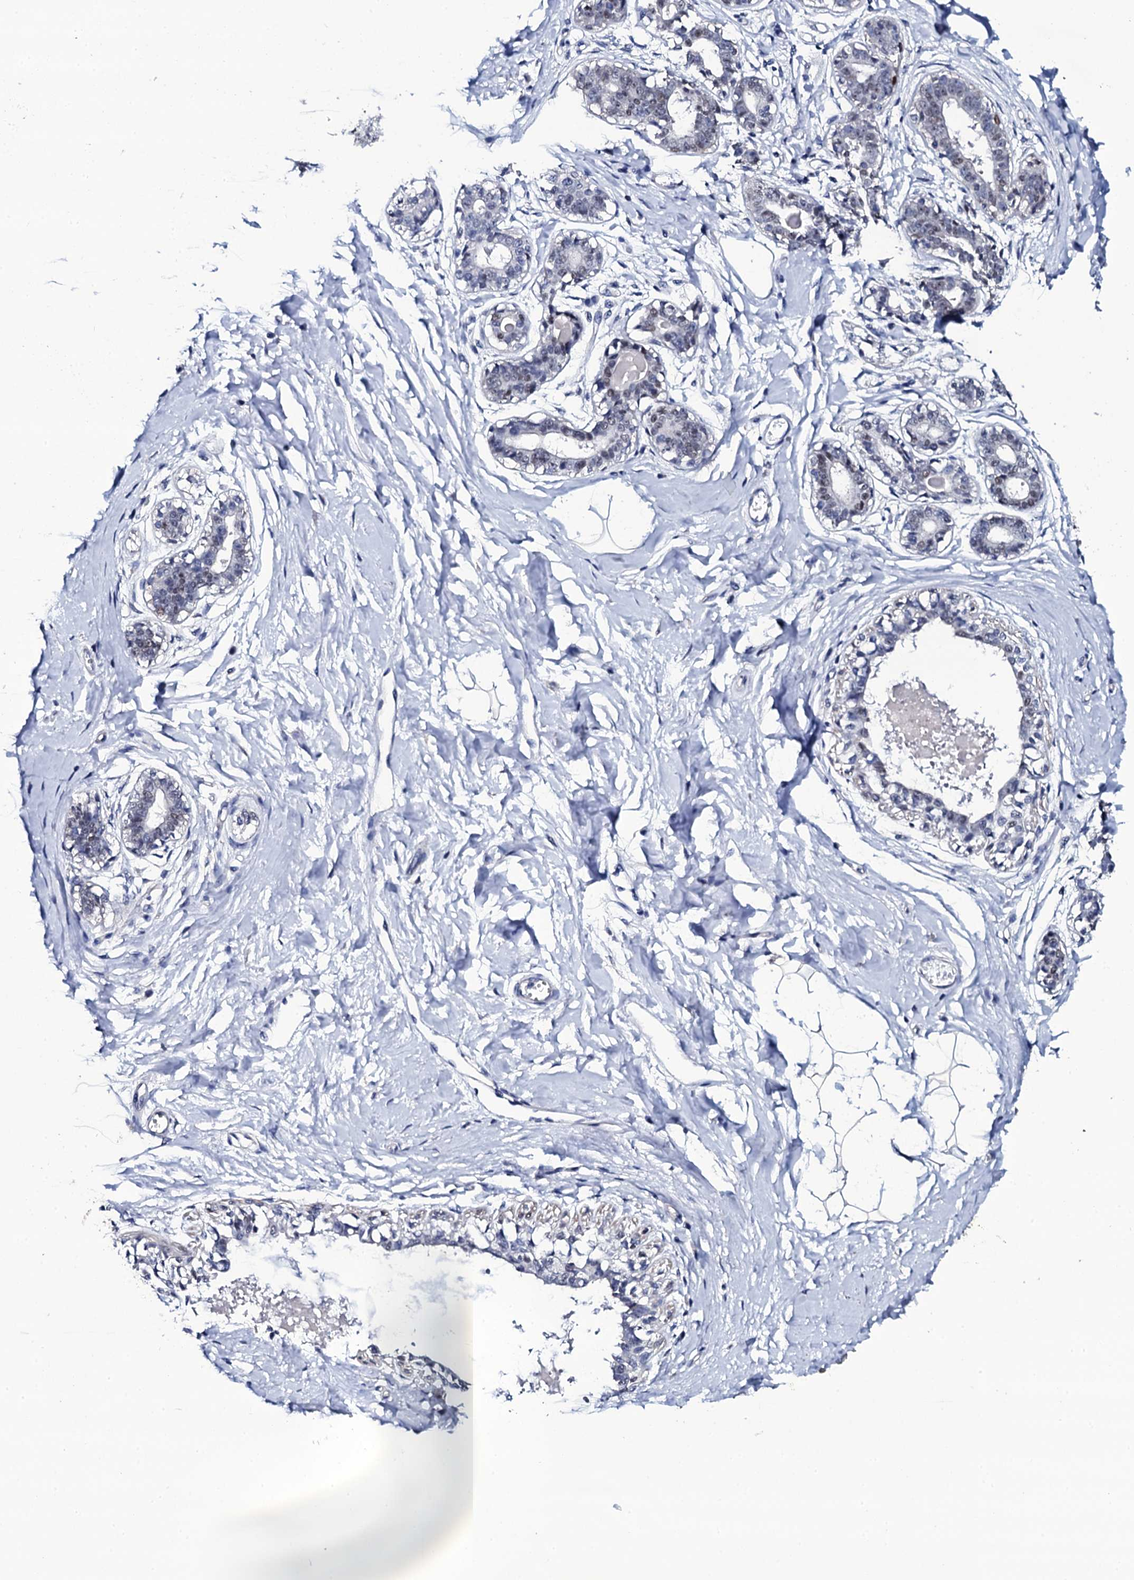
{"staining": {"intensity": "negative", "quantity": "none", "location": "none"}, "tissue": "breast", "cell_type": "Adipocytes", "image_type": "normal", "snomed": [{"axis": "morphology", "description": "Normal tissue, NOS"}, {"axis": "topography", "description": "Breast"}], "caption": "Immunohistochemical staining of benign breast reveals no significant staining in adipocytes.", "gene": "NPM2", "patient": {"sex": "female", "age": 45}}